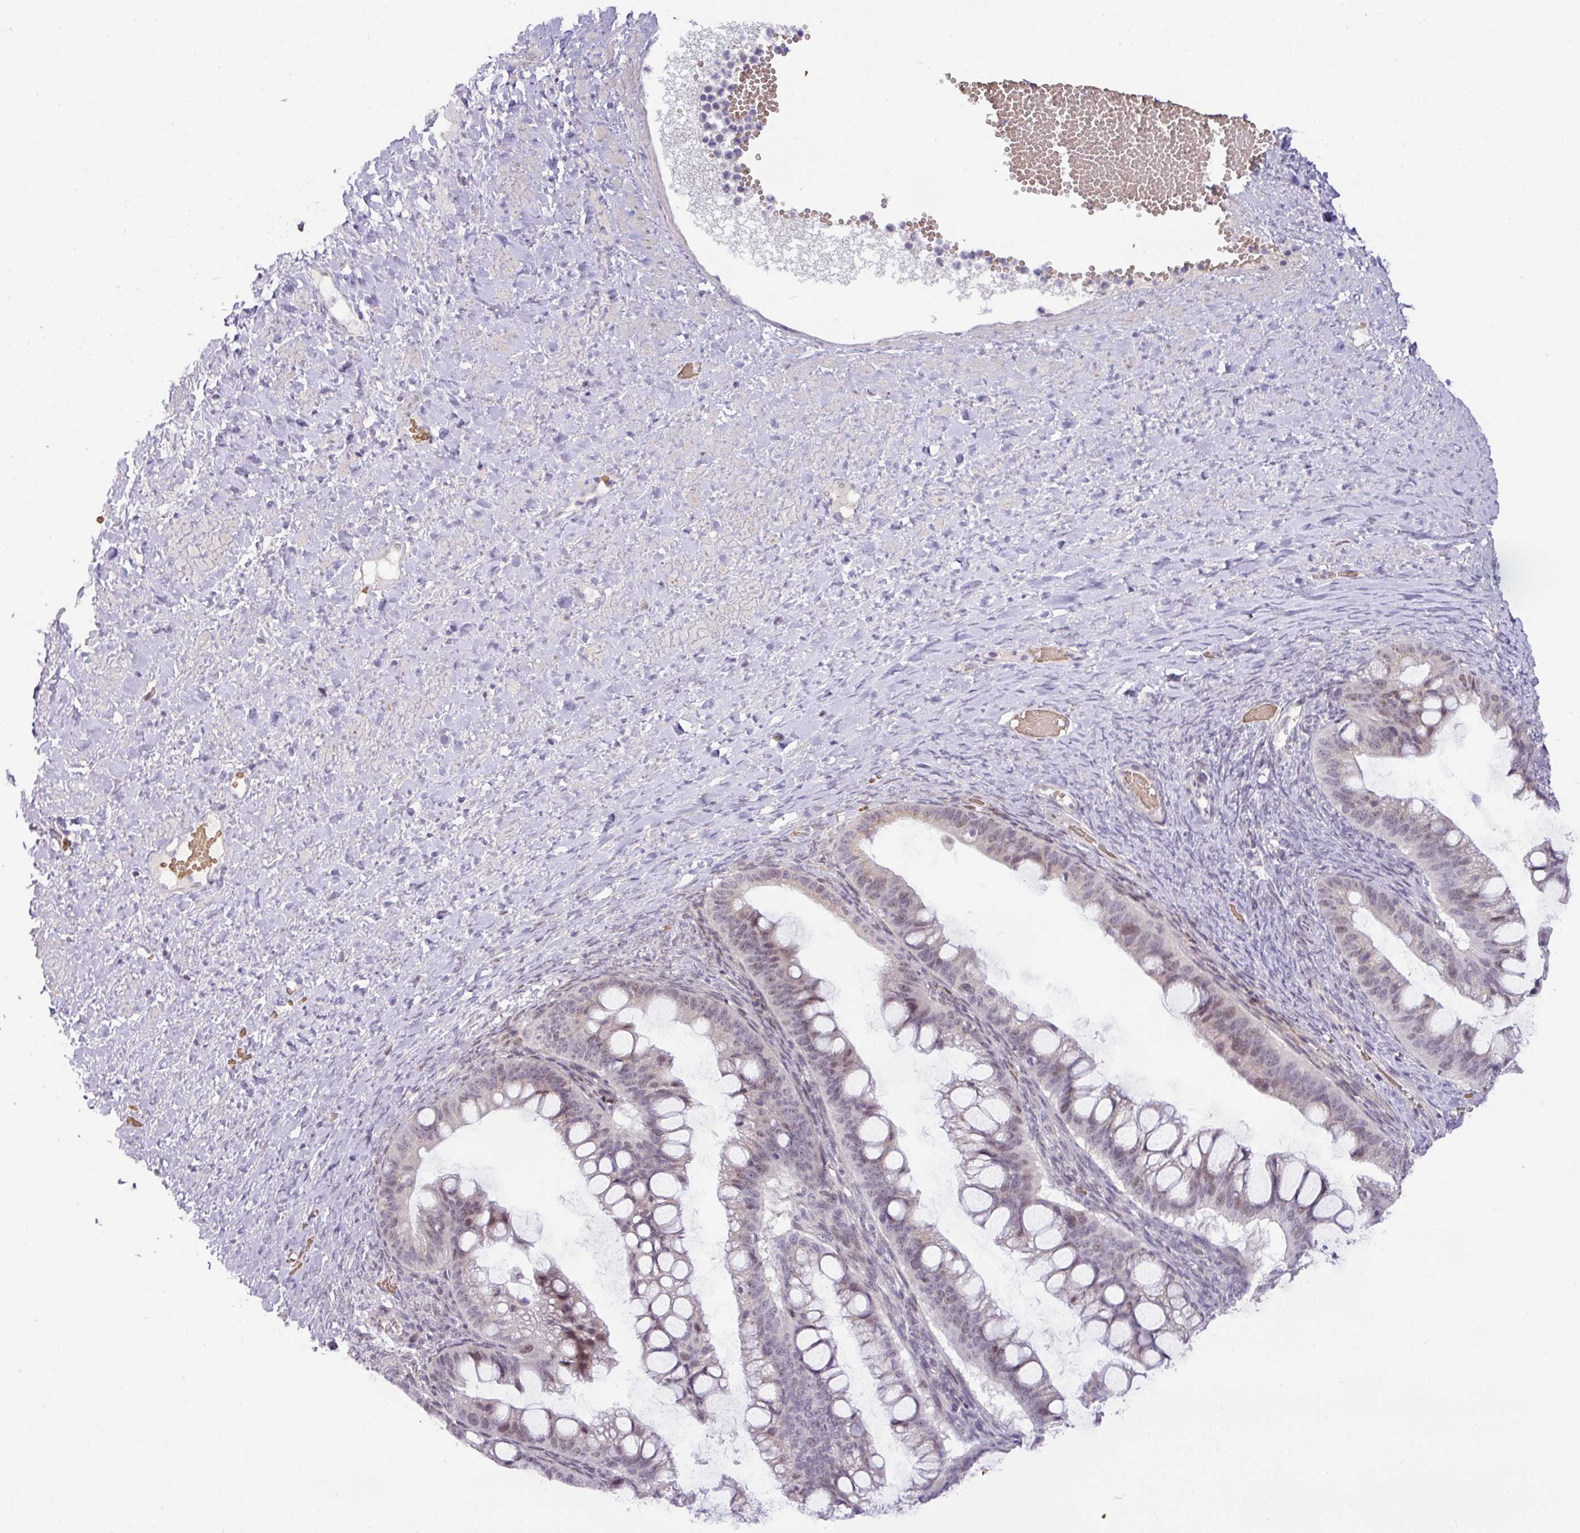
{"staining": {"intensity": "moderate", "quantity": "<25%", "location": "nuclear"}, "tissue": "ovarian cancer", "cell_type": "Tumor cells", "image_type": "cancer", "snomed": [{"axis": "morphology", "description": "Cystadenocarcinoma, mucinous, NOS"}, {"axis": "topography", "description": "Ovary"}], "caption": "DAB immunohistochemical staining of human mucinous cystadenocarcinoma (ovarian) reveals moderate nuclear protein expression in approximately <25% of tumor cells. (IHC, brightfield microscopy, high magnification).", "gene": "PARP2", "patient": {"sex": "female", "age": 73}}